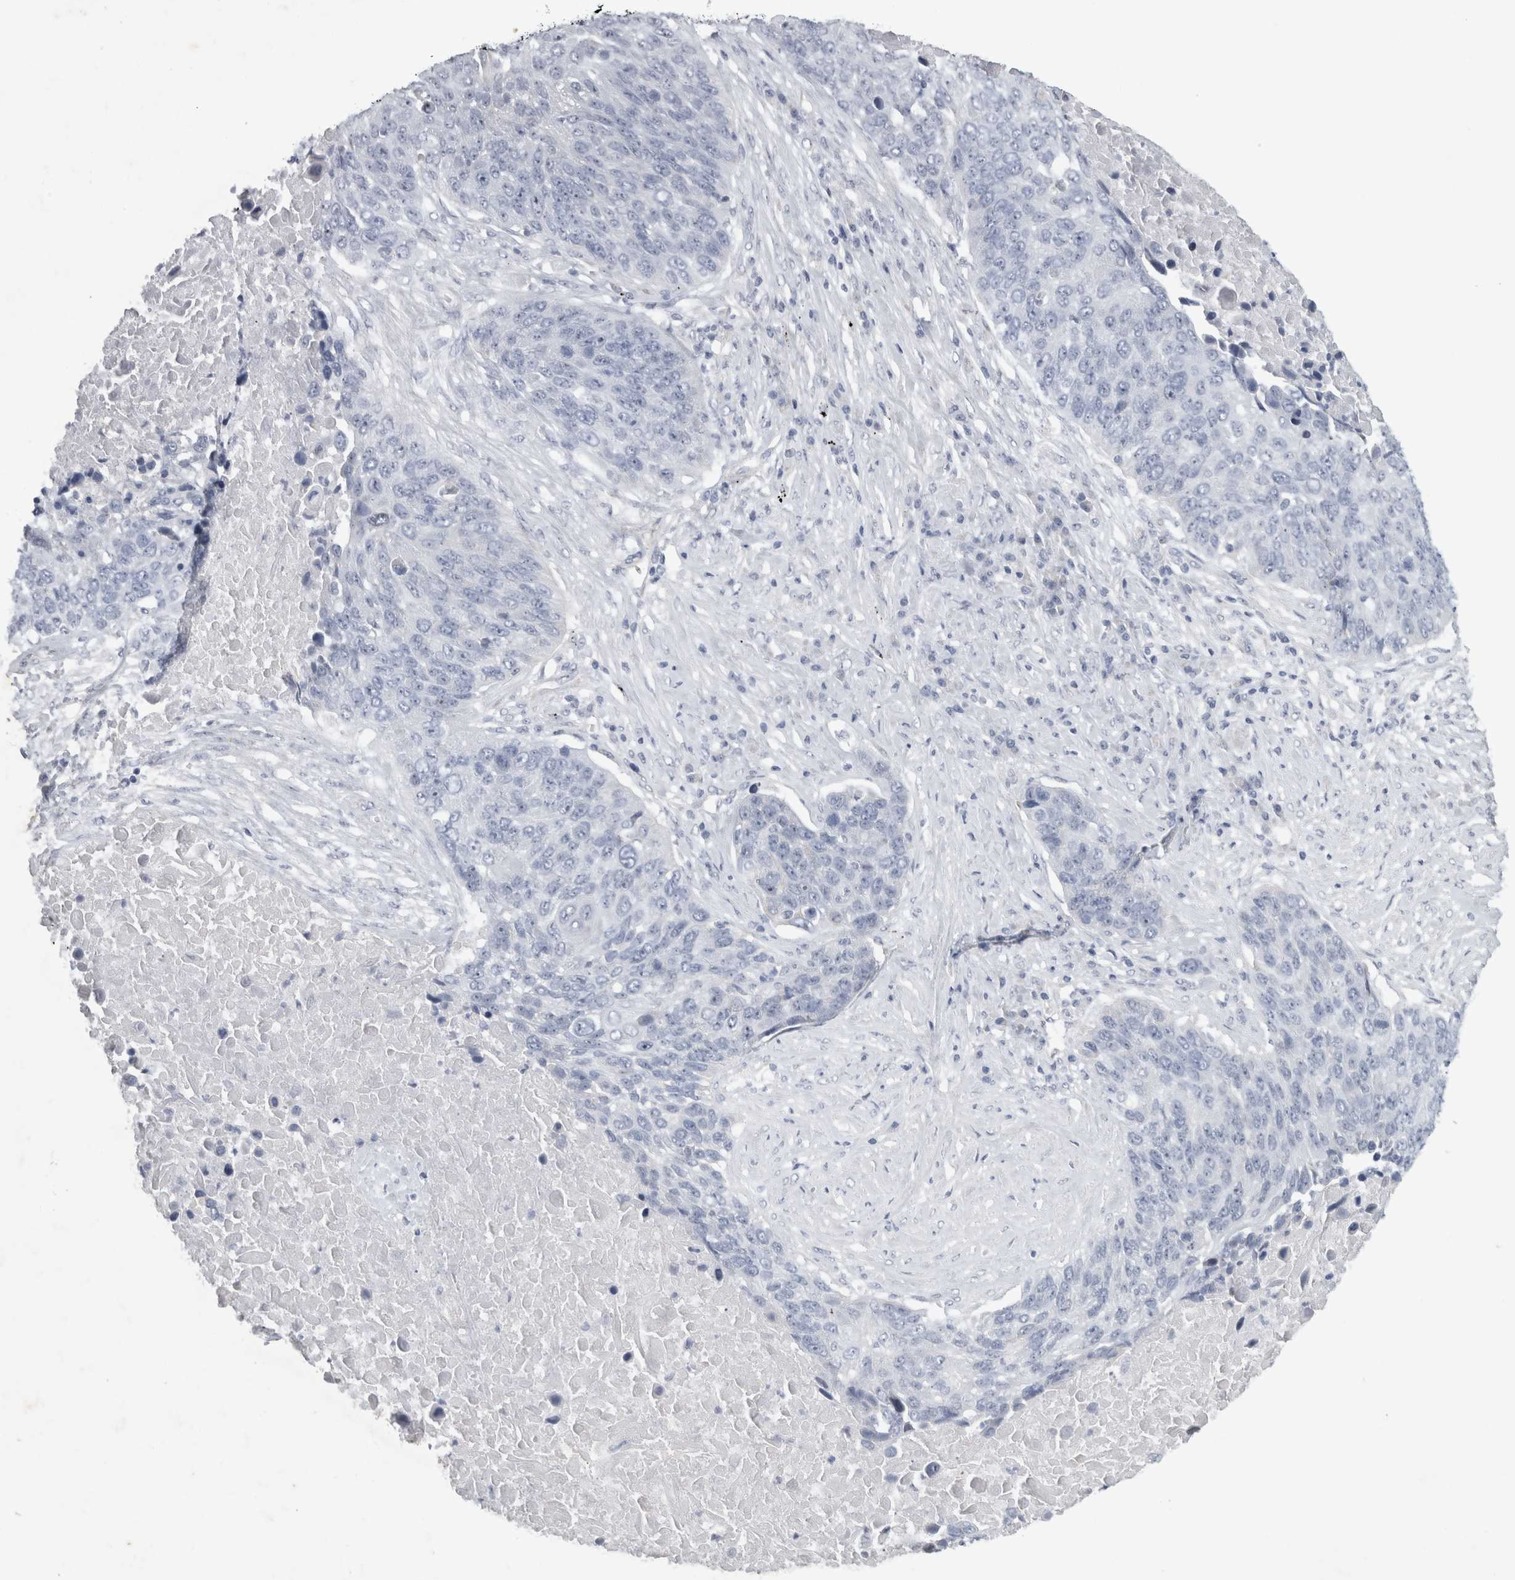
{"staining": {"intensity": "negative", "quantity": "none", "location": "none"}, "tissue": "lung cancer", "cell_type": "Tumor cells", "image_type": "cancer", "snomed": [{"axis": "morphology", "description": "Squamous cell carcinoma, NOS"}, {"axis": "topography", "description": "Lung"}], "caption": "The micrograph displays no significant staining in tumor cells of squamous cell carcinoma (lung).", "gene": "FXYD7", "patient": {"sex": "male", "age": 66}}